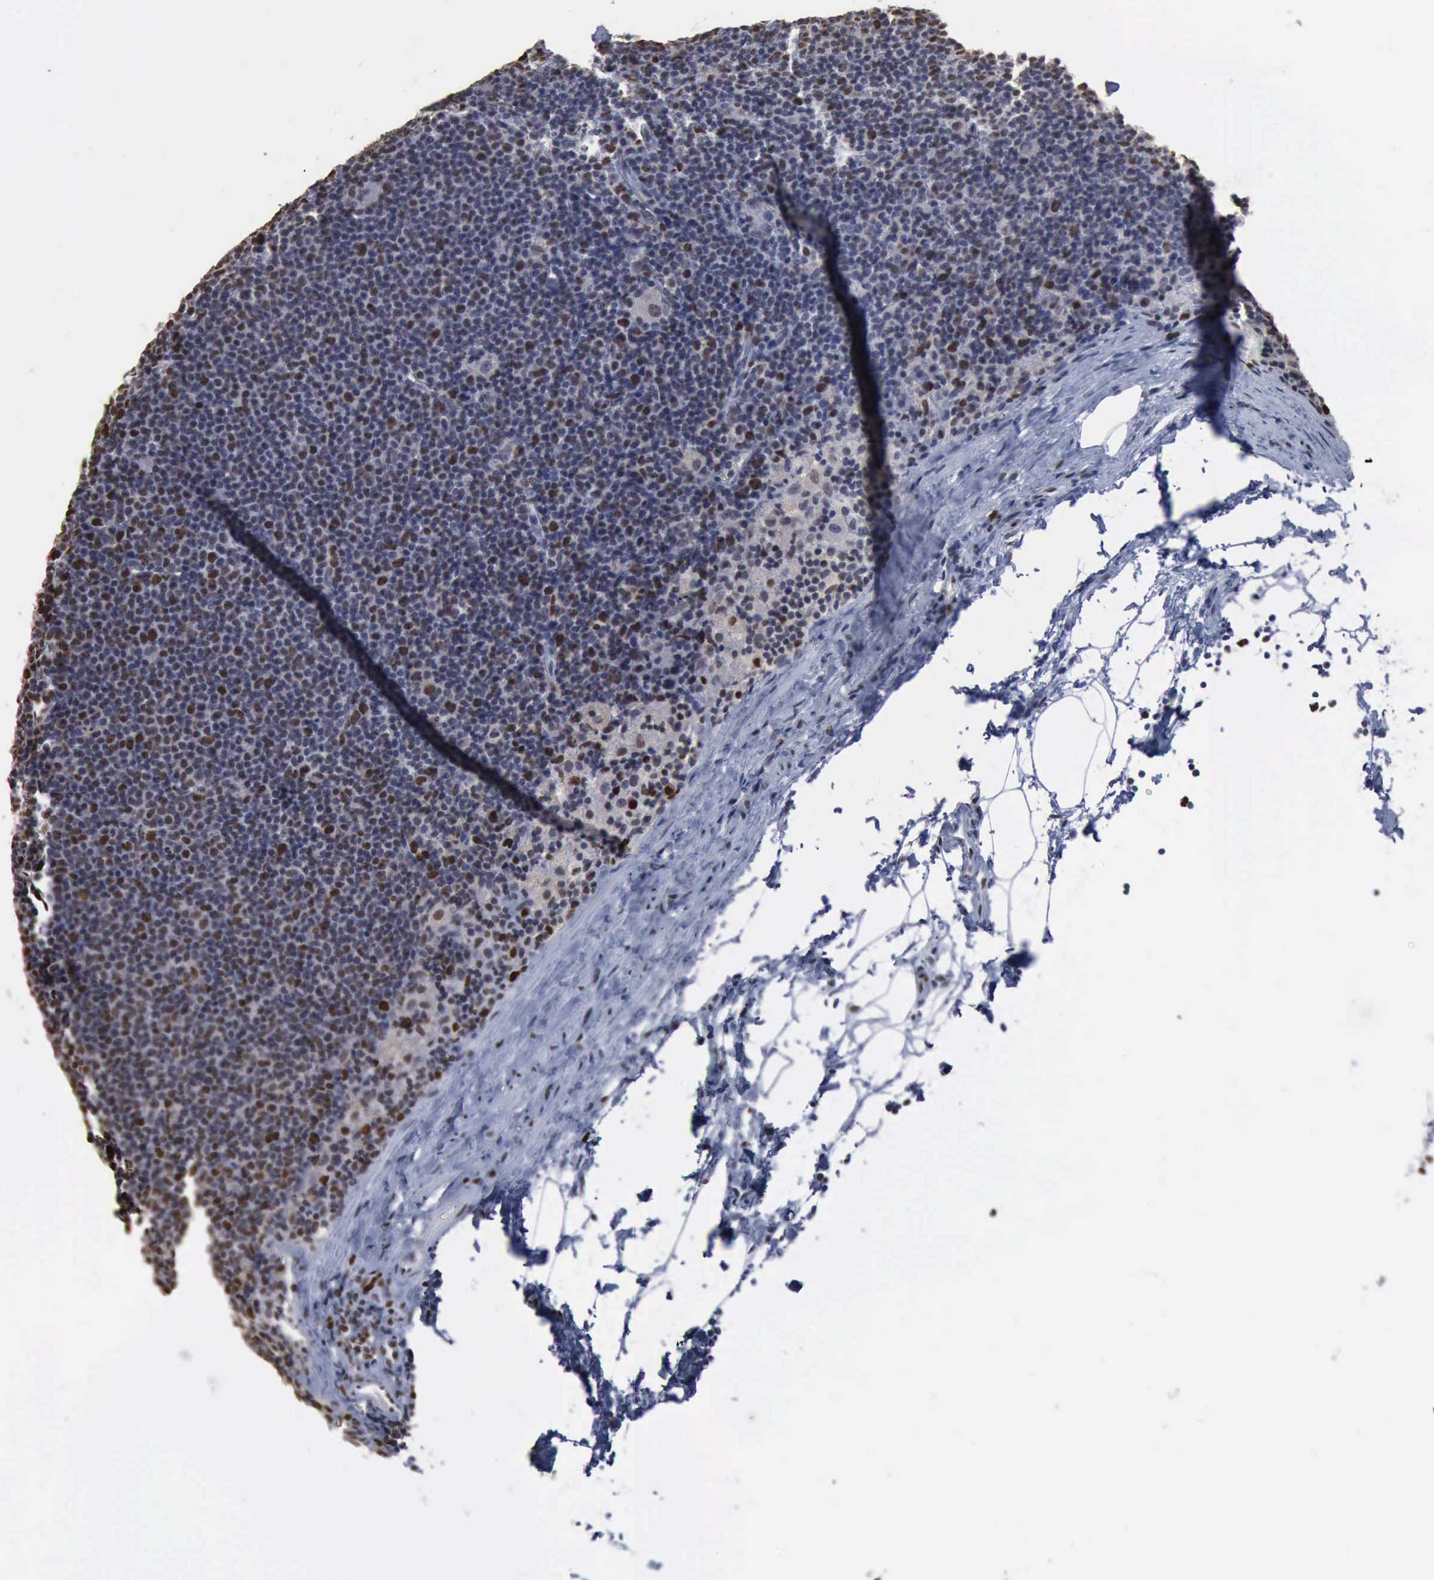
{"staining": {"intensity": "moderate", "quantity": "<25%", "location": "nuclear"}, "tissue": "lymphoma", "cell_type": "Tumor cells", "image_type": "cancer", "snomed": [{"axis": "morphology", "description": "Malignant lymphoma, non-Hodgkin's type, Low grade"}, {"axis": "topography", "description": "Lymph node"}], "caption": "Low-grade malignant lymphoma, non-Hodgkin's type stained with DAB immunohistochemistry reveals low levels of moderate nuclear positivity in approximately <25% of tumor cells.", "gene": "PCNA", "patient": {"sex": "male", "age": 65}}